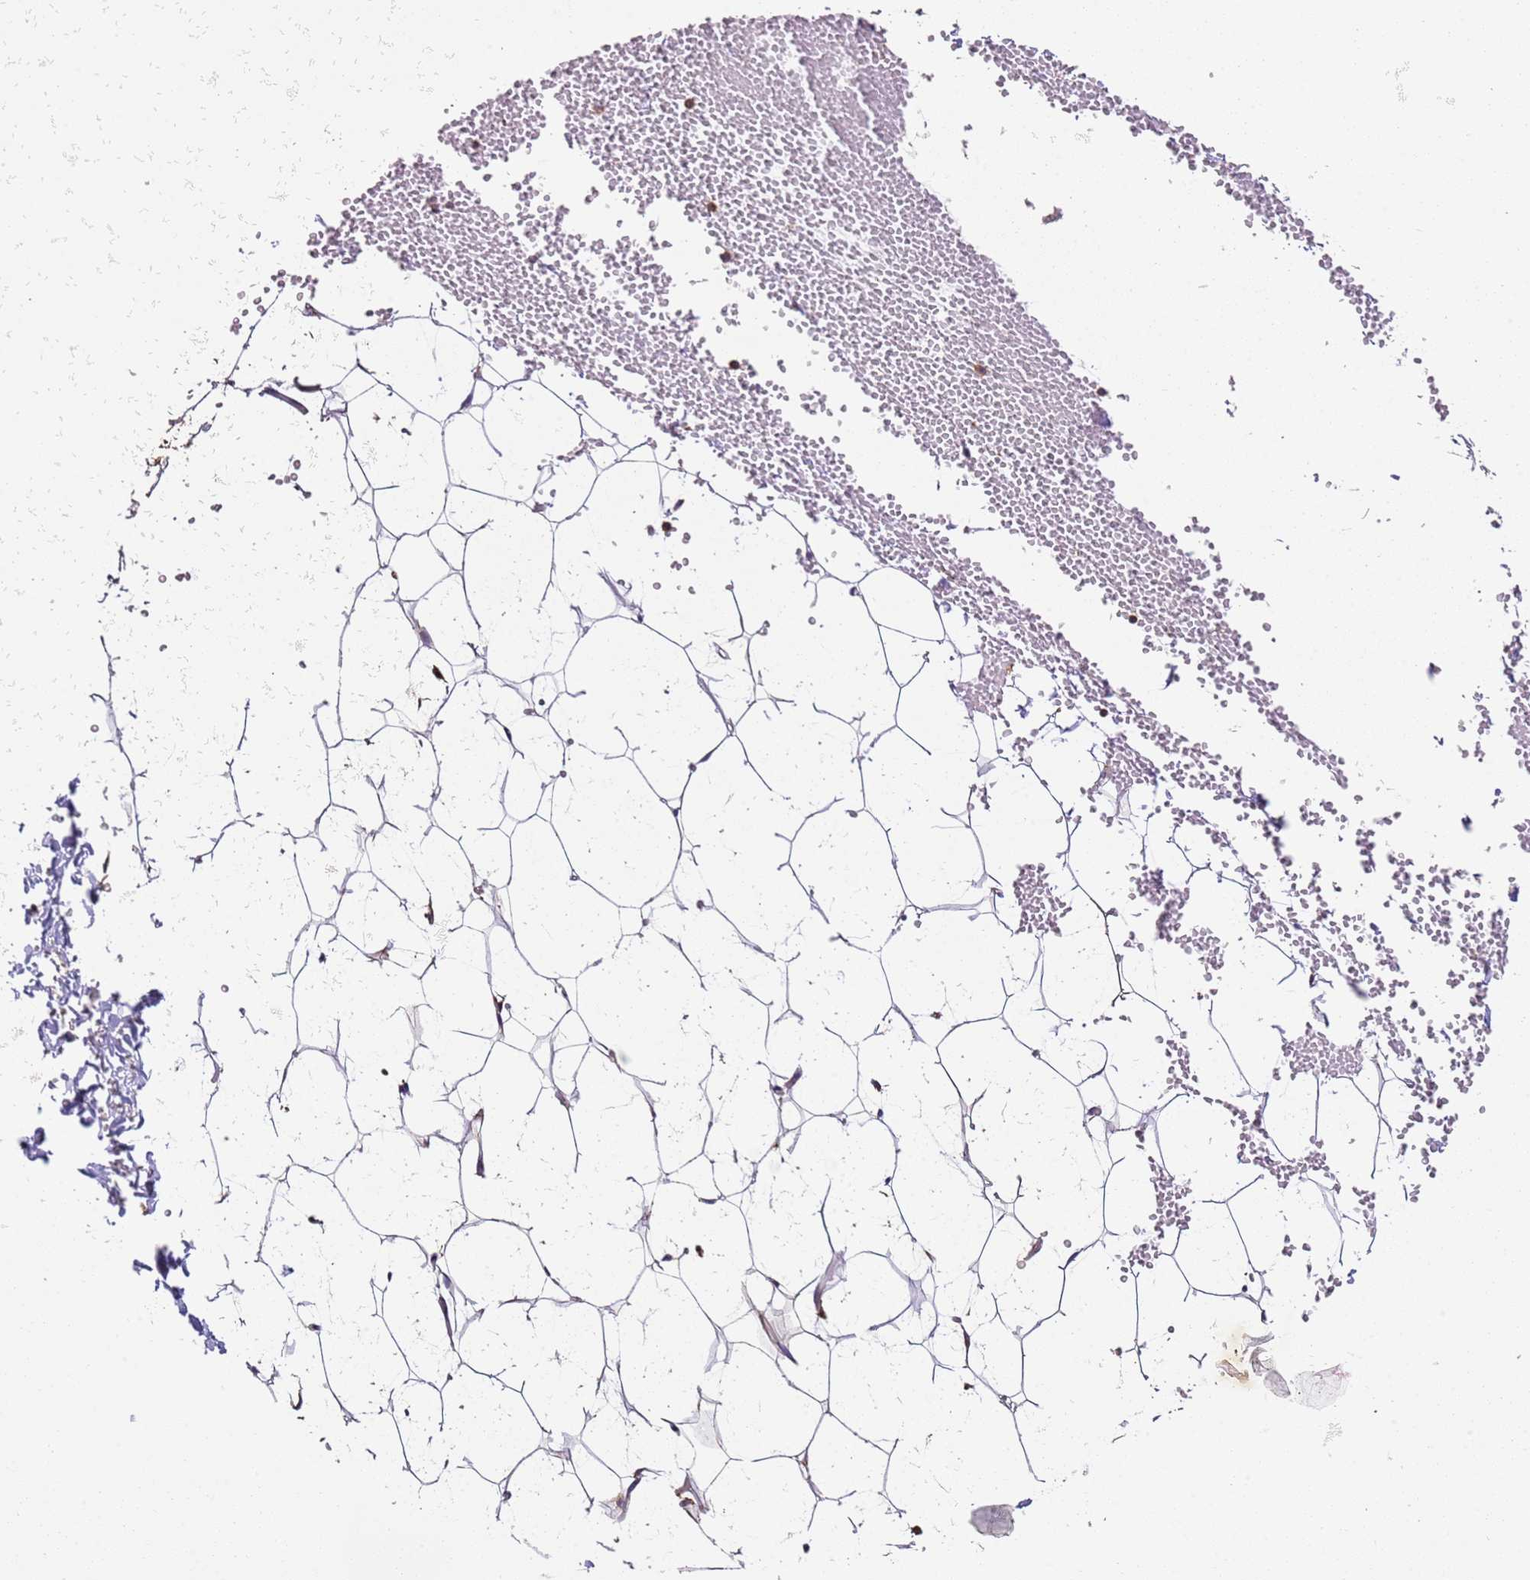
{"staining": {"intensity": "negative", "quantity": "none", "location": "none"}, "tissue": "adipose tissue", "cell_type": "Adipocytes", "image_type": "normal", "snomed": [{"axis": "morphology", "description": "Normal tissue, NOS"}, {"axis": "topography", "description": "Breast"}], "caption": "Histopathology image shows no significant protein staining in adipocytes of normal adipose tissue.", "gene": "RMND5A", "patient": {"sex": "female", "age": 23}}